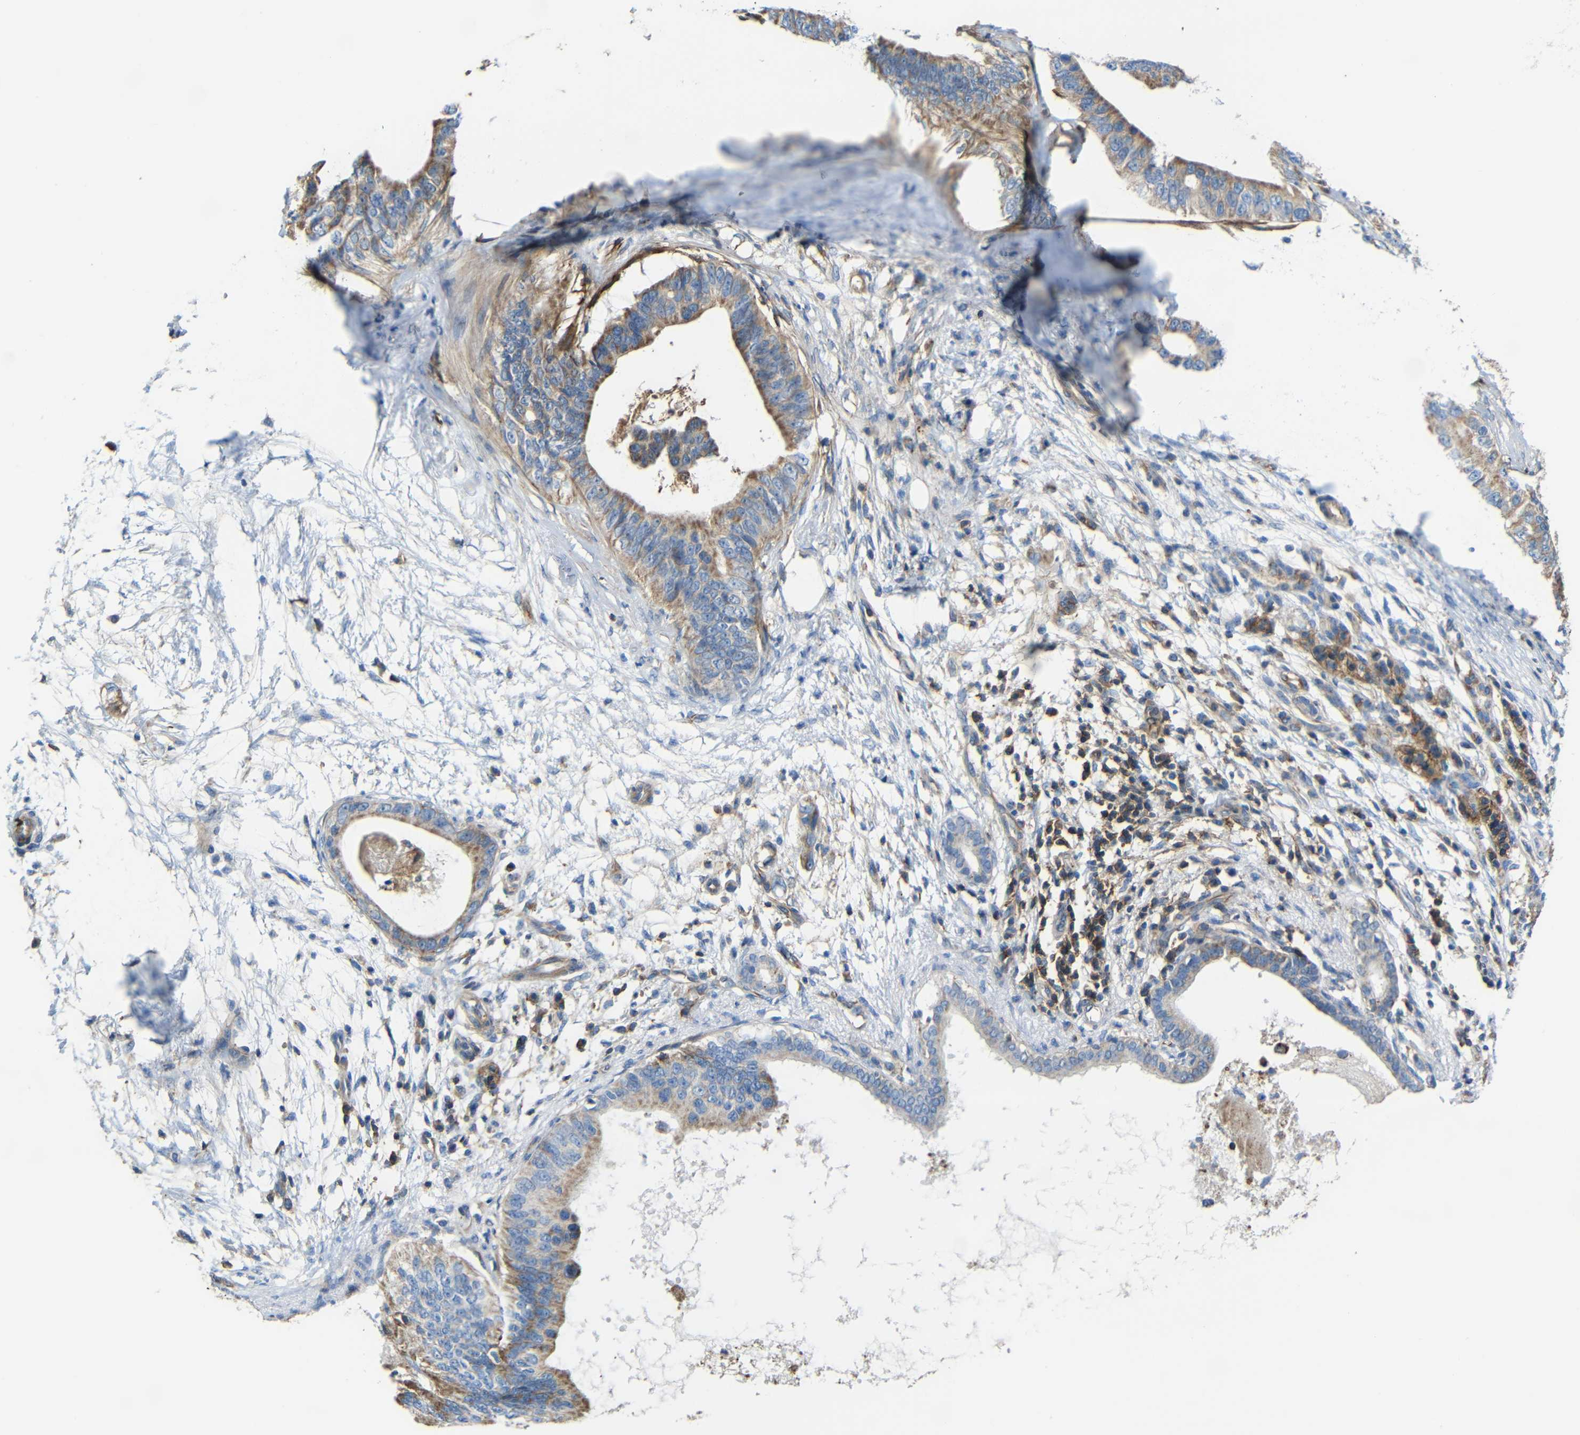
{"staining": {"intensity": "moderate", "quantity": ">75%", "location": "cytoplasmic/membranous"}, "tissue": "pancreatic cancer", "cell_type": "Tumor cells", "image_type": "cancer", "snomed": [{"axis": "morphology", "description": "Adenocarcinoma, NOS"}, {"axis": "topography", "description": "Pancreas"}], "caption": "A high-resolution micrograph shows immunohistochemistry staining of adenocarcinoma (pancreatic), which reveals moderate cytoplasmic/membranous expression in approximately >75% of tumor cells.", "gene": "IGSF10", "patient": {"sex": "male", "age": 77}}